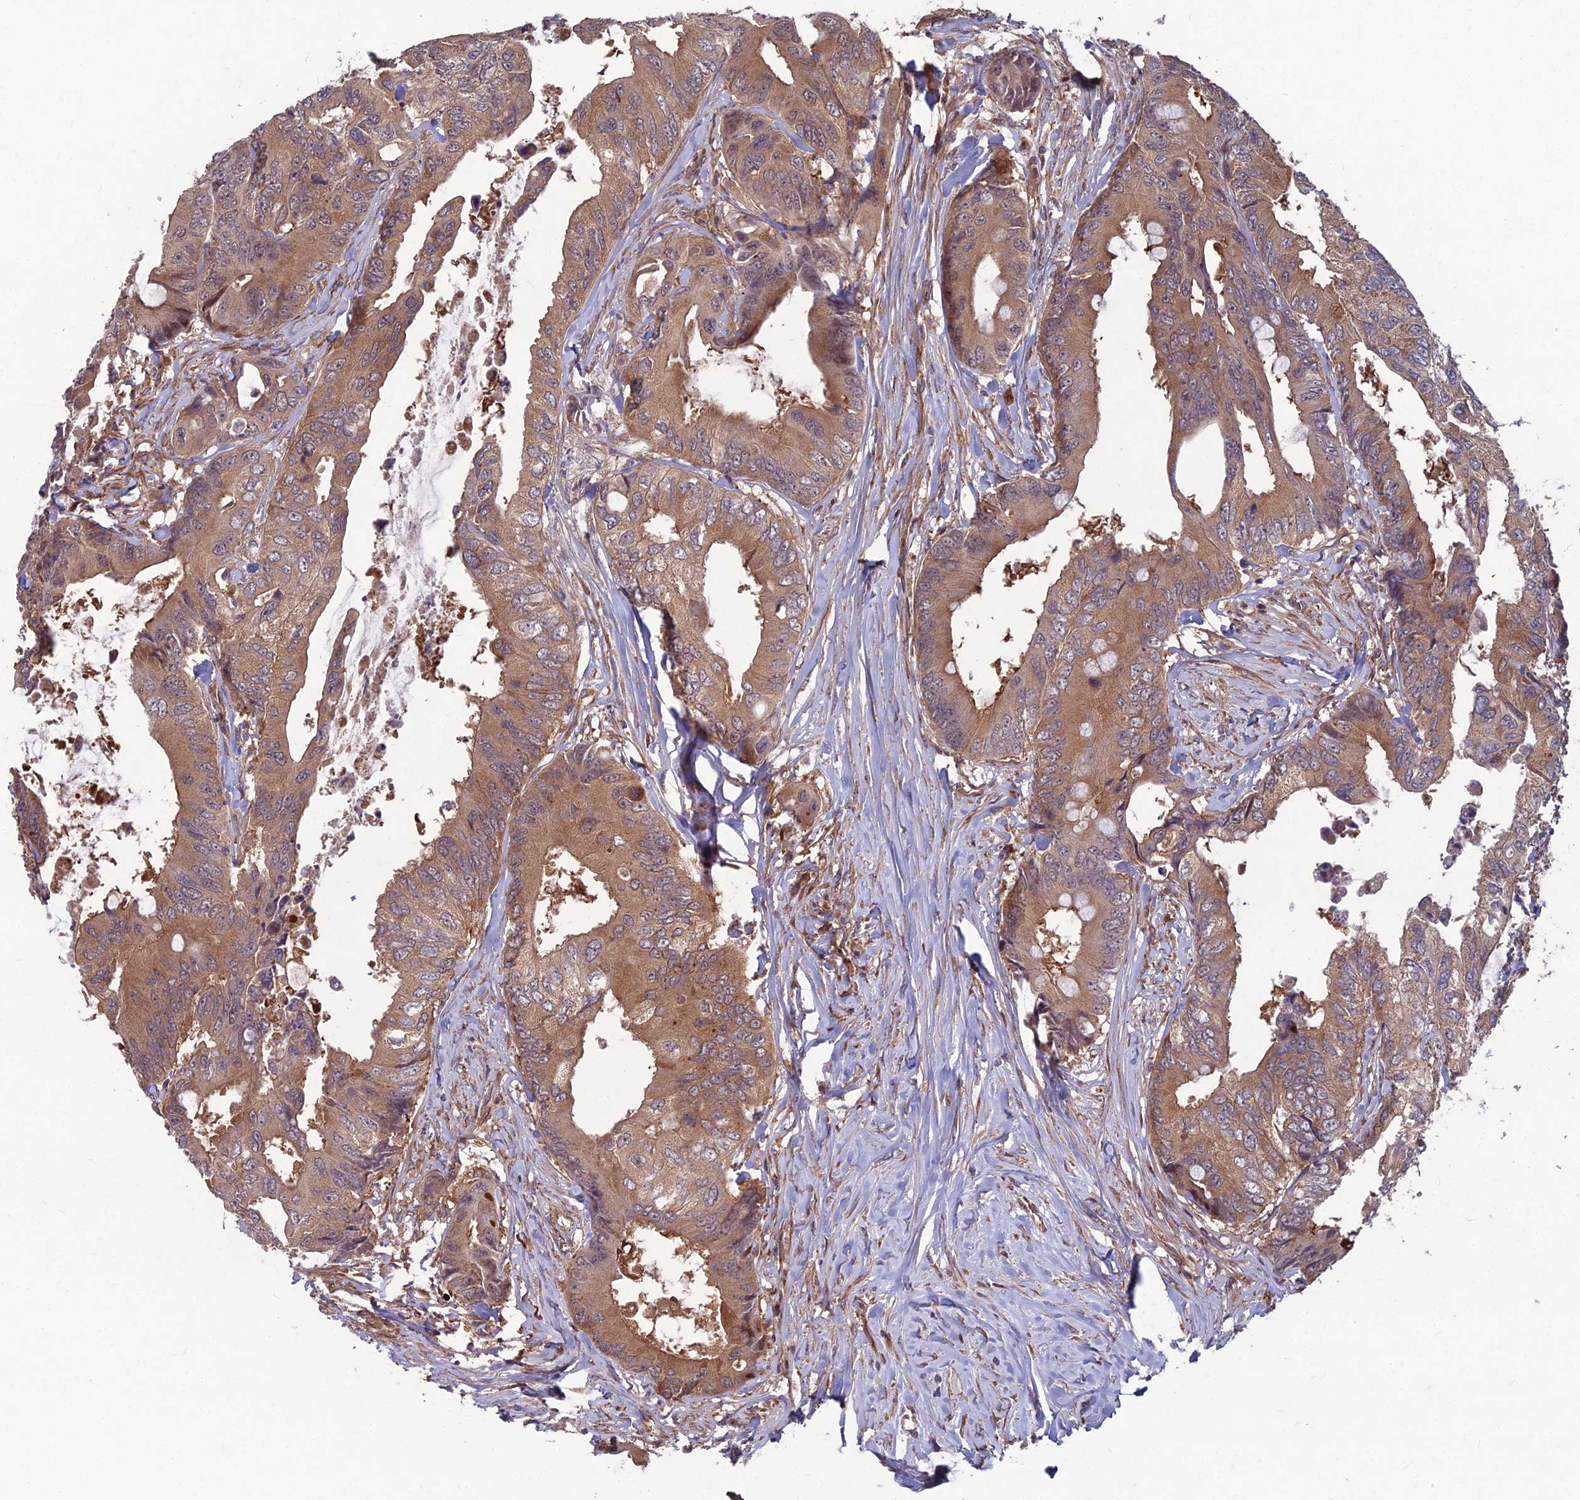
{"staining": {"intensity": "moderate", "quantity": ">75%", "location": "cytoplasmic/membranous"}, "tissue": "colorectal cancer", "cell_type": "Tumor cells", "image_type": "cancer", "snomed": [{"axis": "morphology", "description": "Adenocarcinoma, NOS"}, {"axis": "topography", "description": "Colon"}], "caption": "Protein analysis of colorectal cancer tissue reveals moderate cytoplasmic/membranous staining in about >75% of tumor cells.", "gene": "MFSD8", "patient": {"sex": "male", "age": 71}}